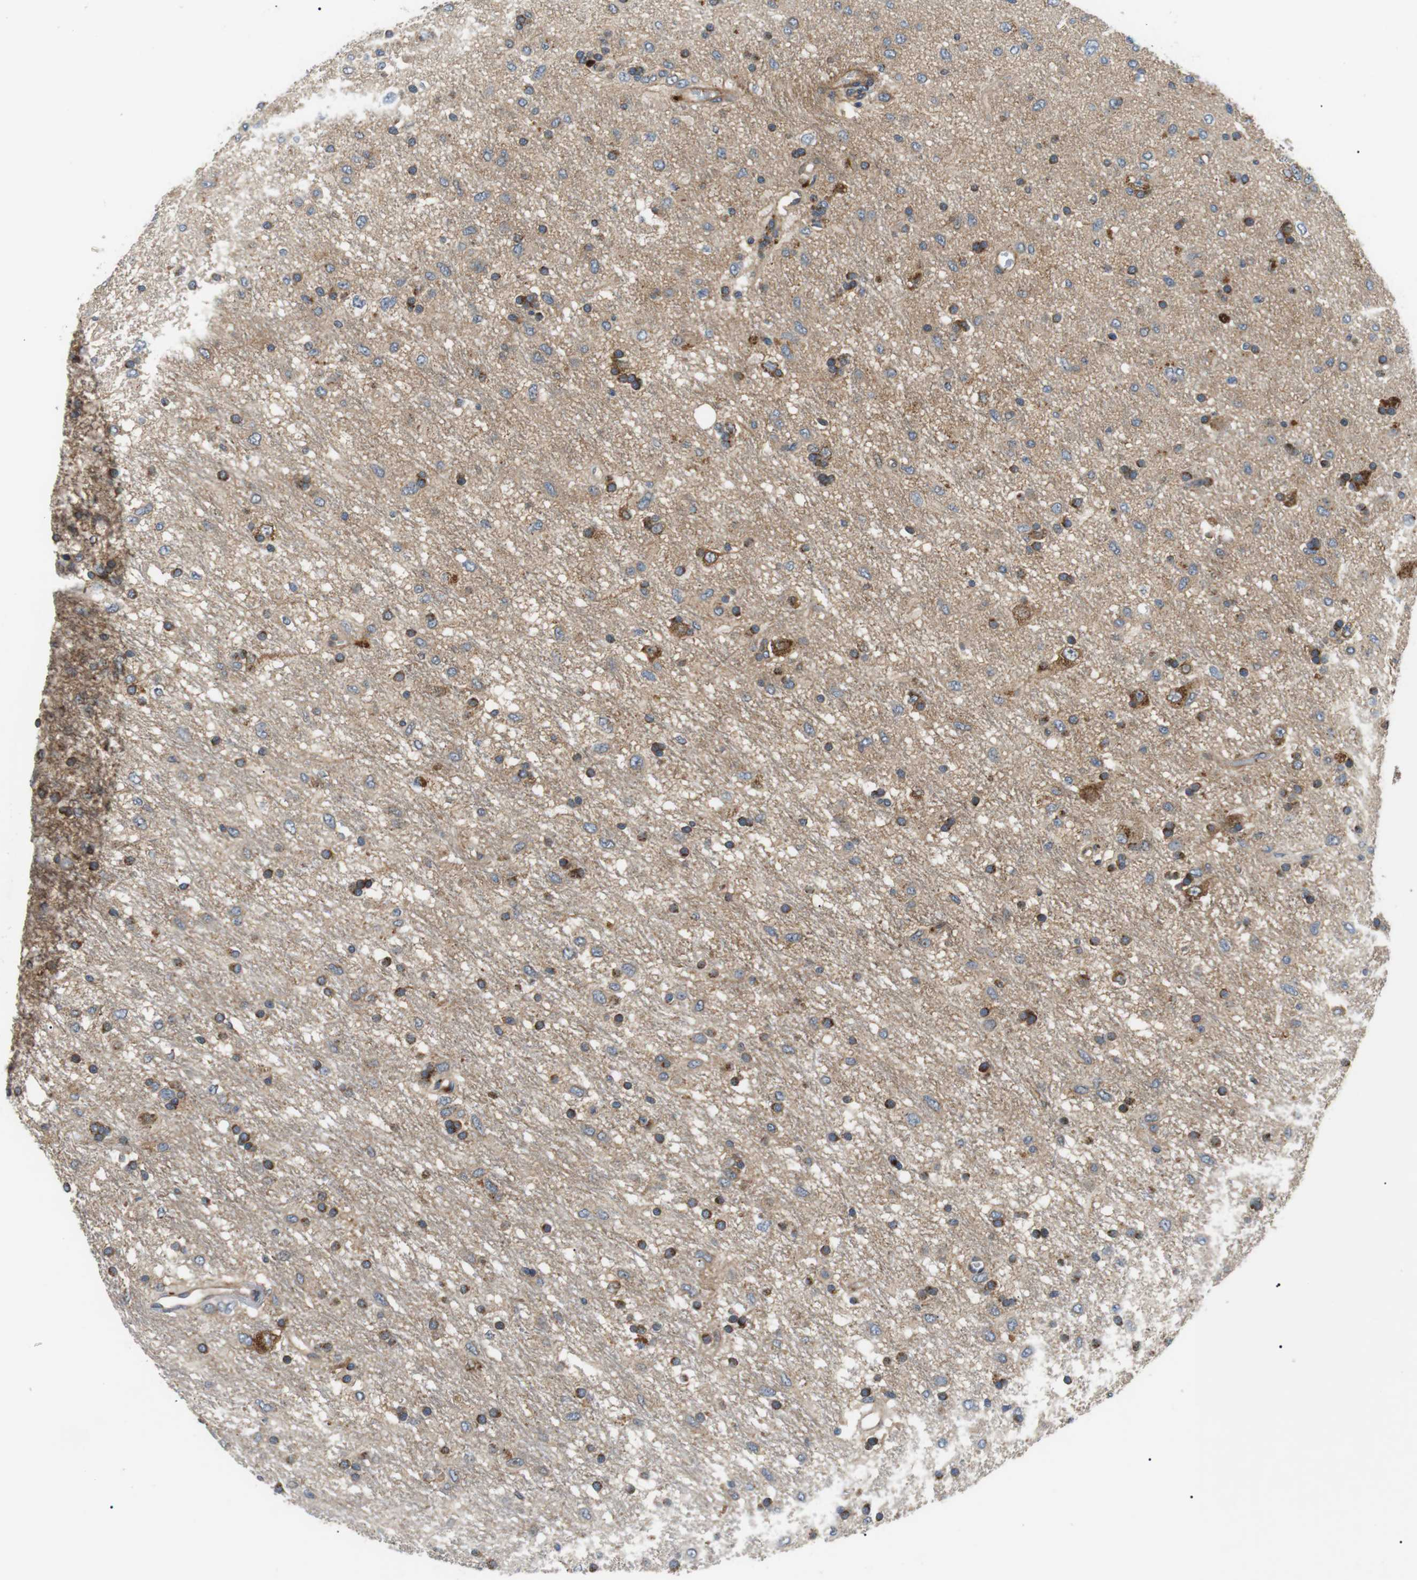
{"staining": {"intensity": "moderate", "quantity": "25%-75%", "location": "cytoplasmic/membranous"}, "tissue": "glioma", "cell_type": "Tumor cells", "image_type": "cancer", "snomed": [{"axis": "morphology", "description": "Glioma, malignant, Low grade"}, {"axis": "topography", "description": "Brain"}], "caption": "A brown stain shows moderate cytoplasmic/membranous staining of a protein in human low-grade glioma (malignant) tumor cells.", "gene": "DIPK1A", "patient": {"sex": "male", "age": 77}}